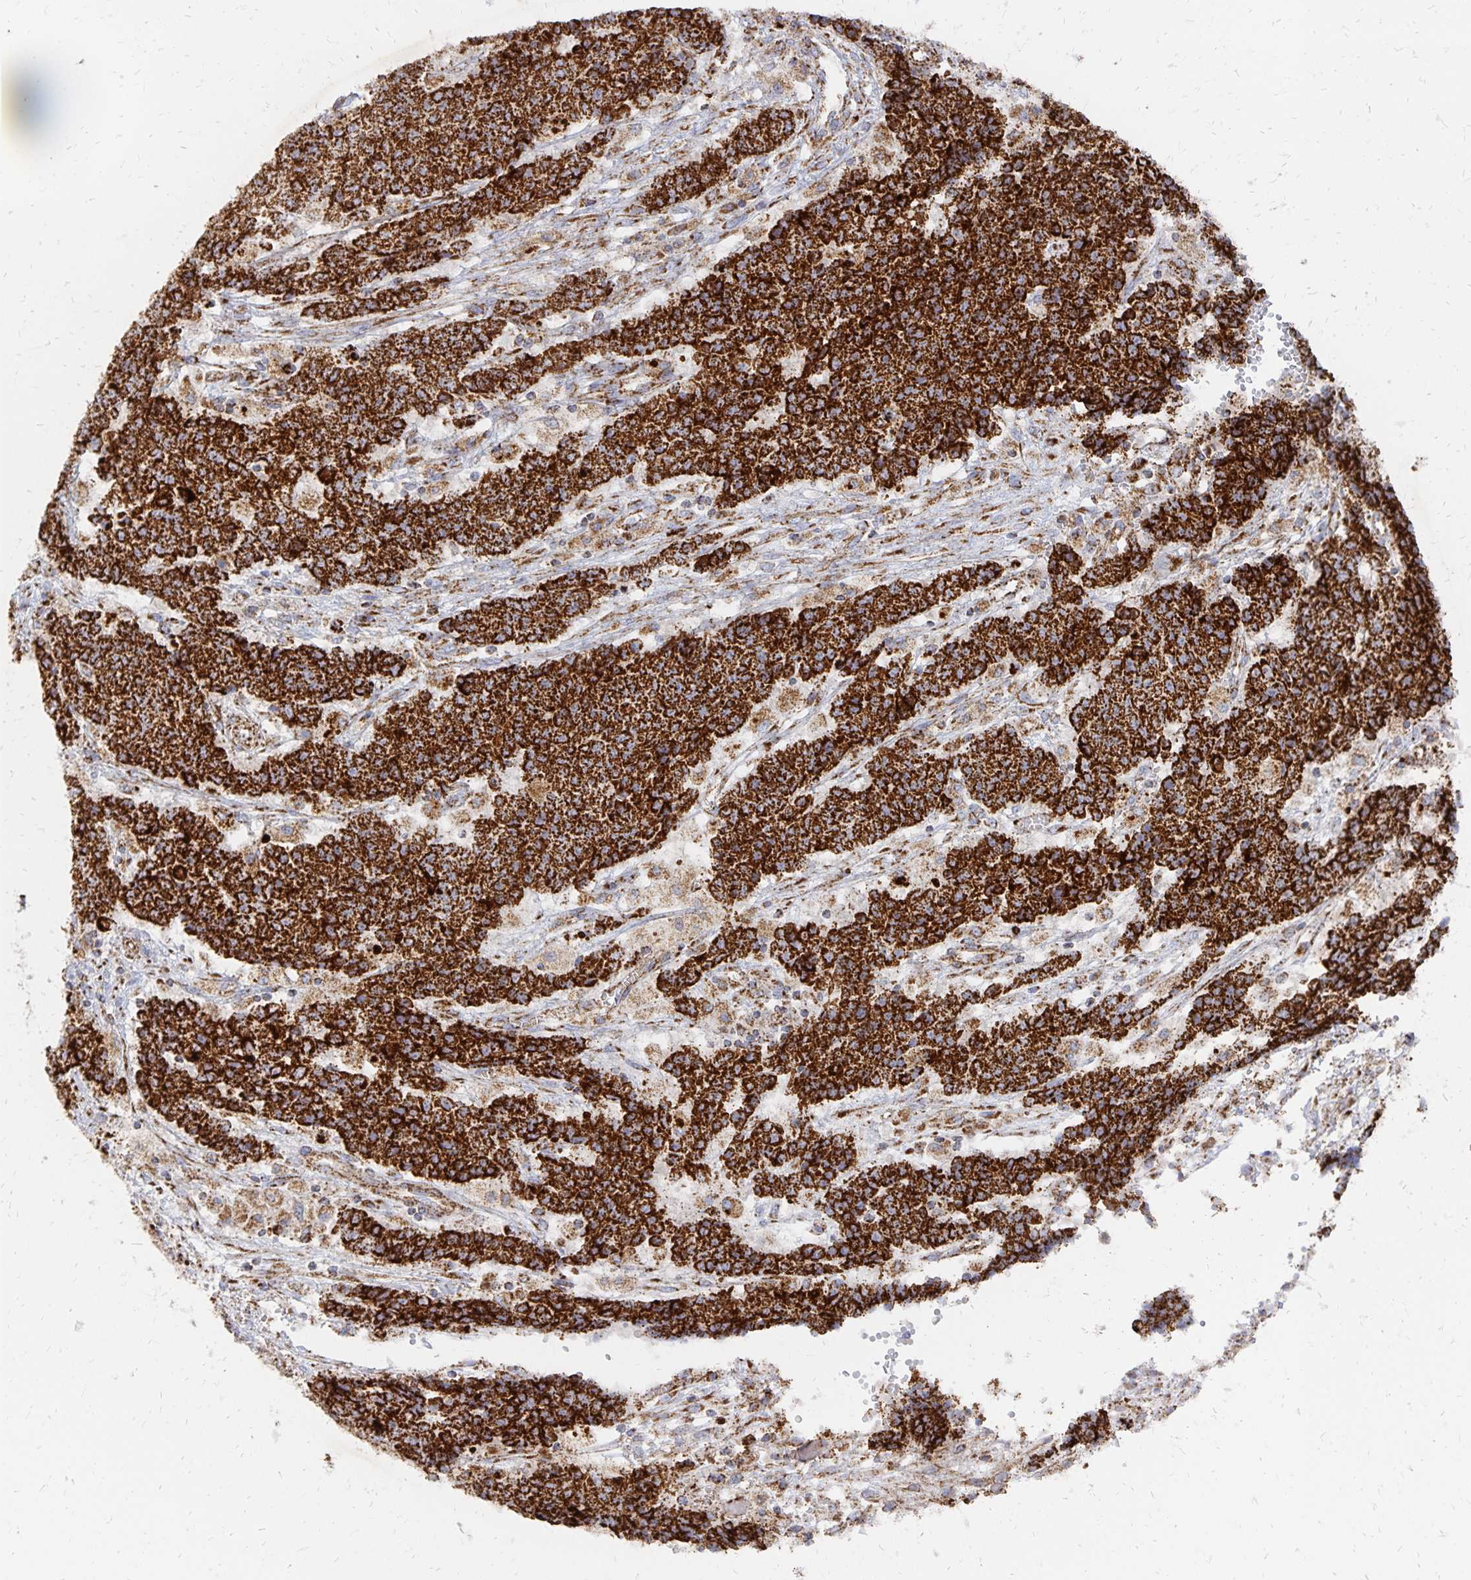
{"staining": {"intensity": "strong", "quantity": ">75%", "location": "cytoplasmic/membranous"}, "tissue": "ovarian cancer", "cell_type": "Tumor cells", "image_type": "cancer", "snomed": [{"axis": "morphology", "description": "Carcinoma, endometroid"}, {"axis": "topography", "description": "Ovary"}], "caption": "A high-resolution photomicrograph shows immunohistochemistry (IHC) staining of ovarian cancer (endometroid carcinoma), which reveals strong cytoplasmic/membranous staining in approximately >75% of tumor cells. (brown staining indicates protein expression, while blue staining denotes nuclei).", "gene": "STOML2", "patient": {"sex": "female", "age": 42}}